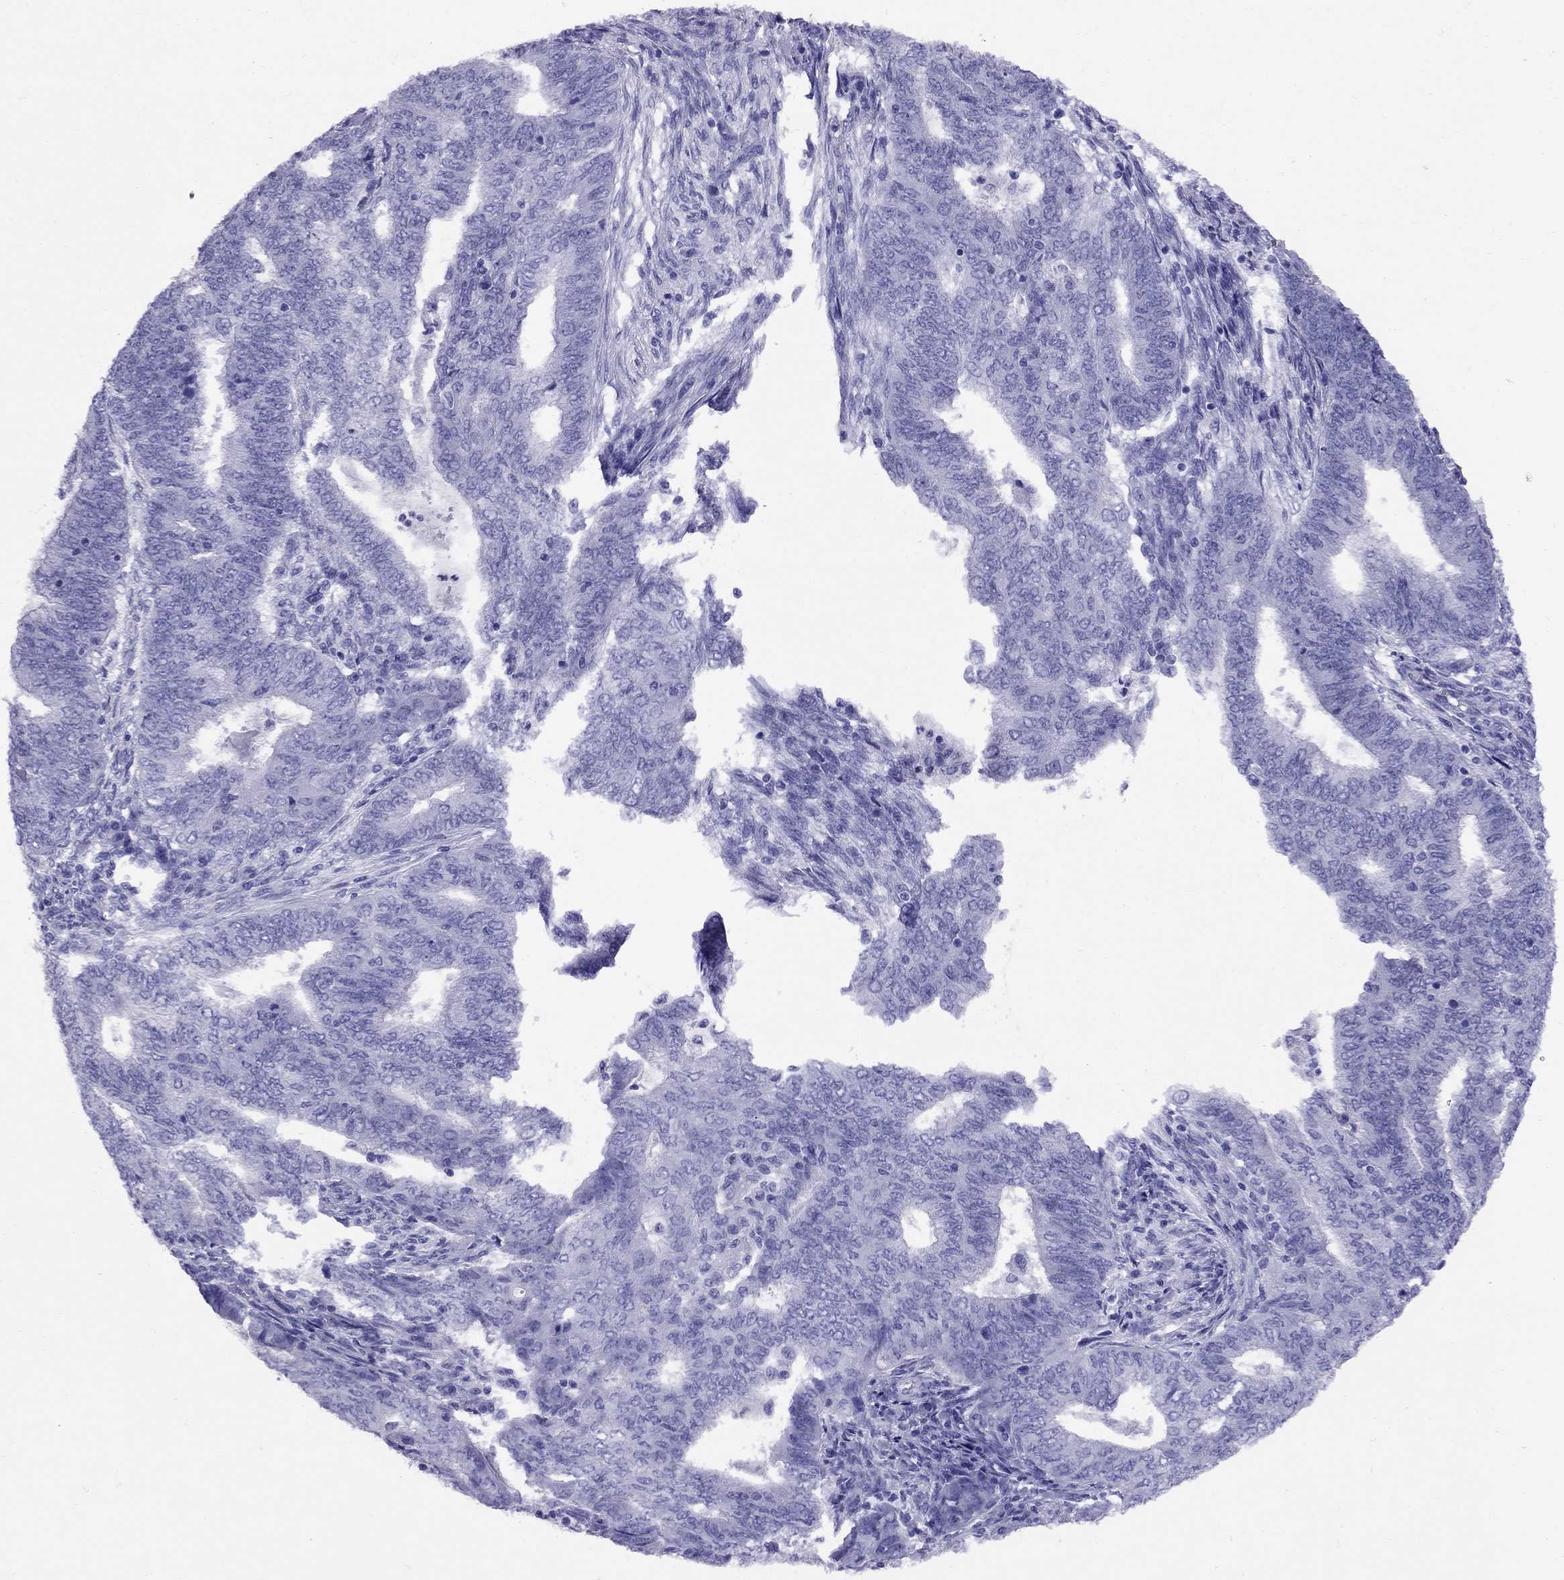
{"staining": {"intensity": "negative", "quantity": "none", "location": "none"}, "tissue": "endometrial cancer", "cell_type": "Tumor cells", "image_type": "cancer", "snomed": [{"axis": "morphology", "description": "Adenocarcinoma, NOS"}, {"axis": "topography", "description": "Endometrium"}], "caption": "Immunohistochemical staining of adenocarcinoma (endometrial) exhibits no significant expression in tumor cells.", "gene": "AVPR1B", "patient": {"sex": "female", "age": 62}}